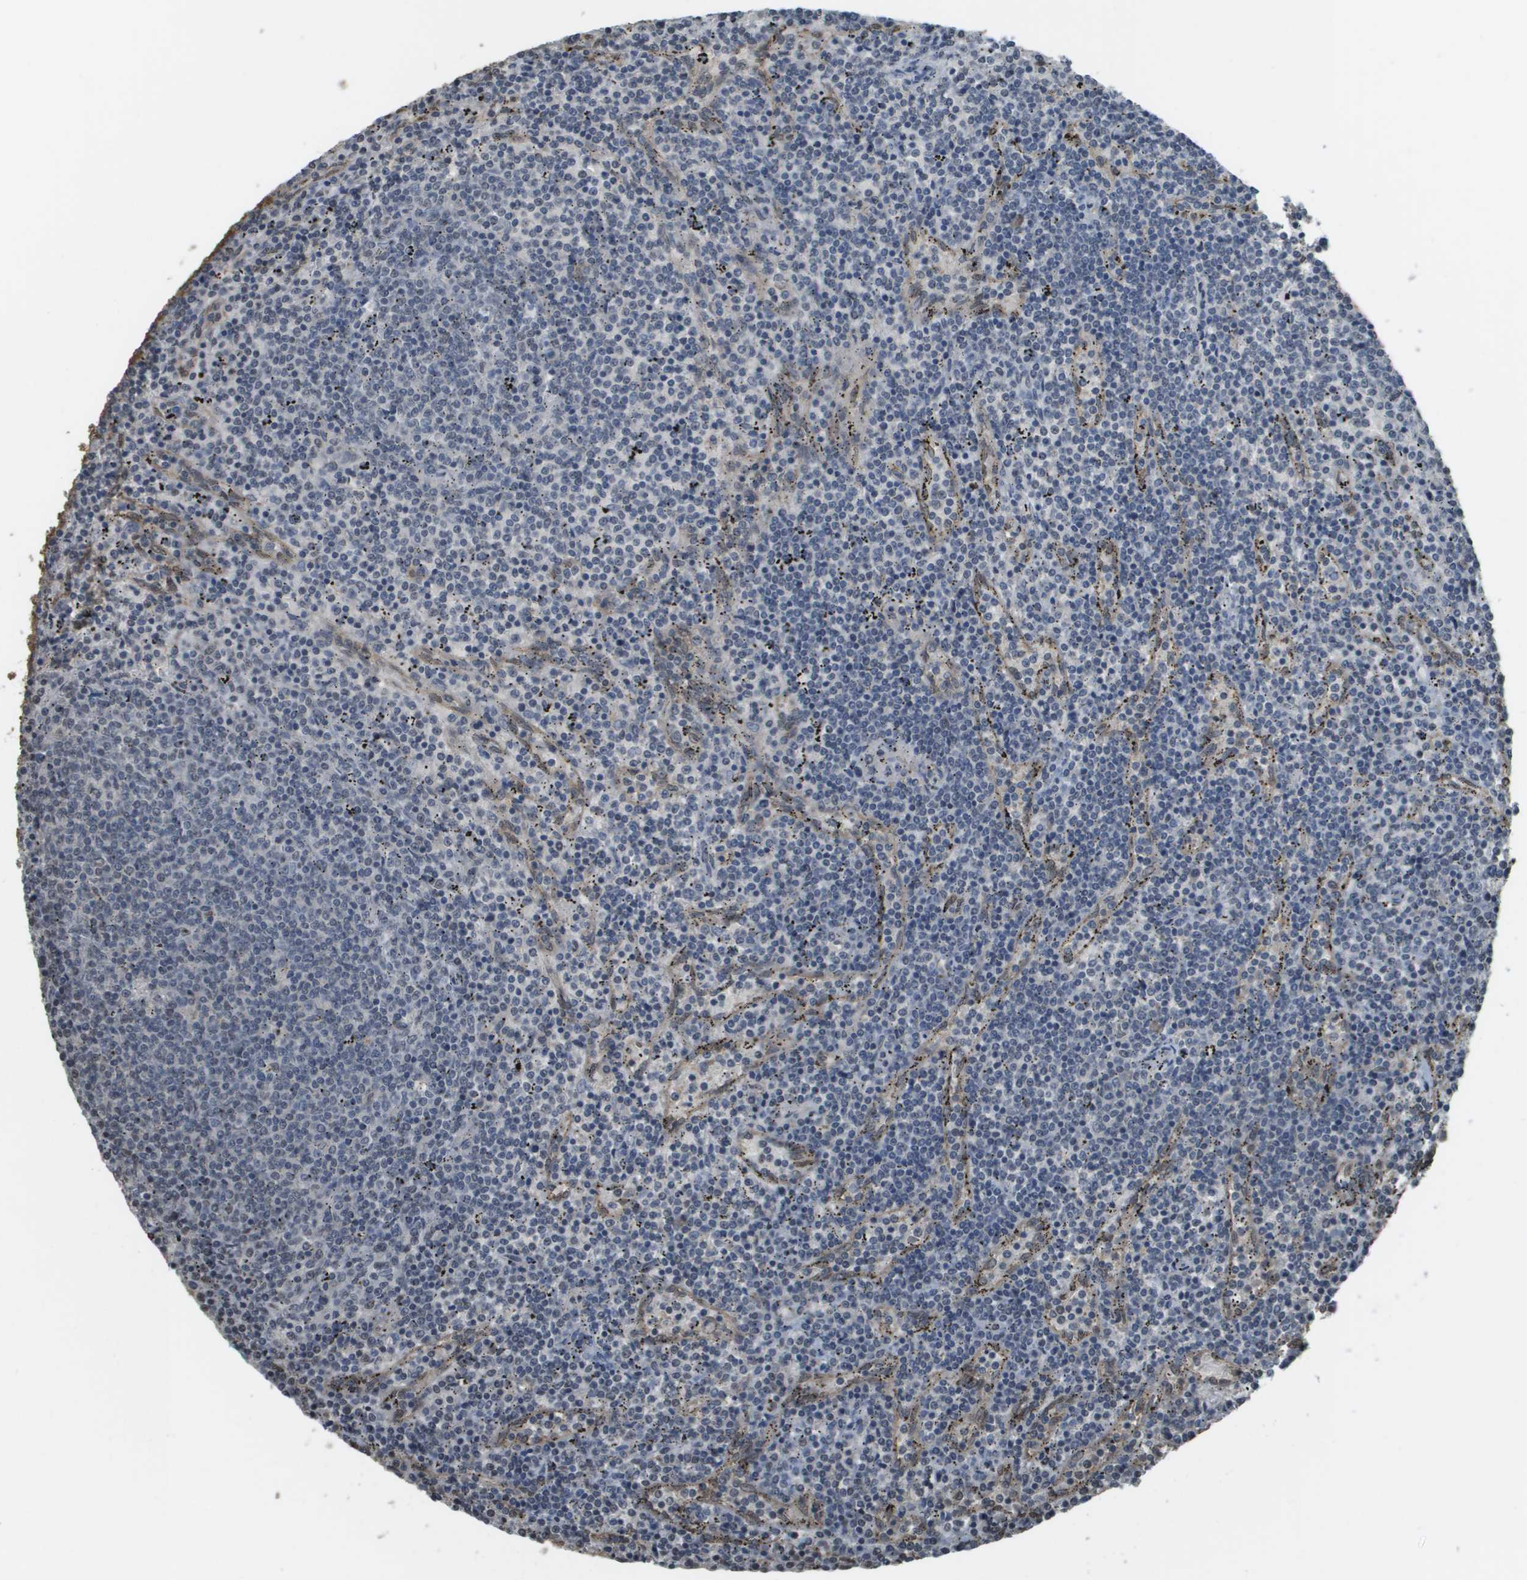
{"staining": {"intensity": "negative", "quantity": "none", "location": "none"}, "tissue": "lymphoma", "cell_type": "Tumor cells", "image_type": "cancer", "snomed": [{"axis": "morphology", "description": "Malignant lymphoma, non-Hodgkin's type, Low grade"}, {"axis": "topography", "description": "Spleen"}], "caption": "Immunohistochemical staining of human malignant lymphoma, non-Hodgkin's type (low-grade) shows no significant expression in tumor cells.", "gene": "NDRG2", "patient": {"sex": "female", "age": 50}}